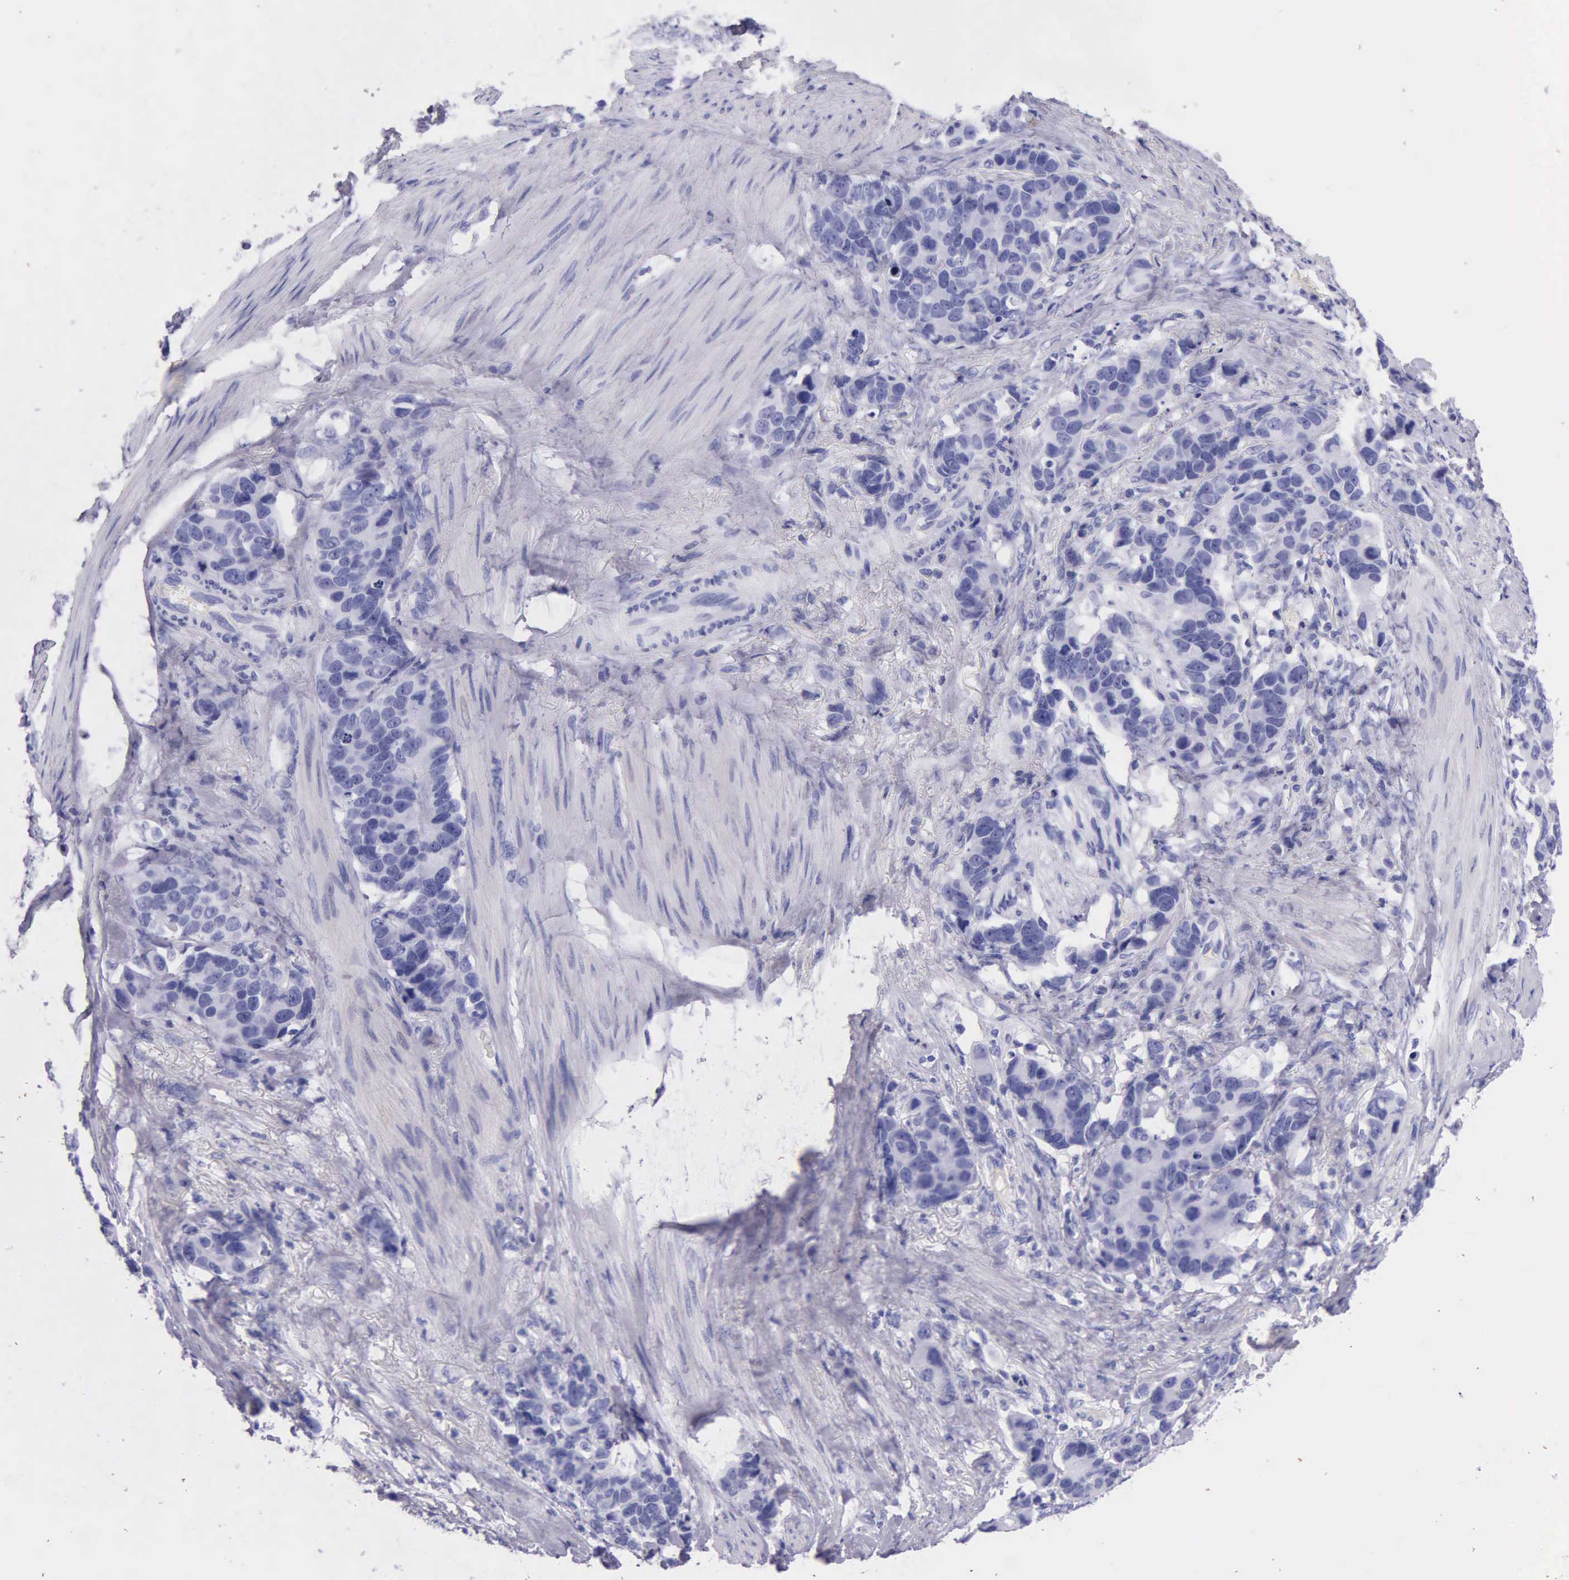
{"staining": {"intensity": "negative", "quantity": "none", "location": "none"}, "tissue": "stomach cancer", "cell_type": "Tumor cells", "image_type": "cancer", "snomed": [{"axis": "morphology", "description": "Adenocarcinoma, NOS"}, {"axis": "topography", "description": "Stomach, upper"}], "caption": "Micrograph shows no protein expression in tumor cells of stomach cancer tissue. (Brightfield microscopy of DAB (3,3'-diaminobenzidine) immunohistochemistry at high magnification).", "gene": "KLK3", "patient": {"sex": "male", "age": 71}}